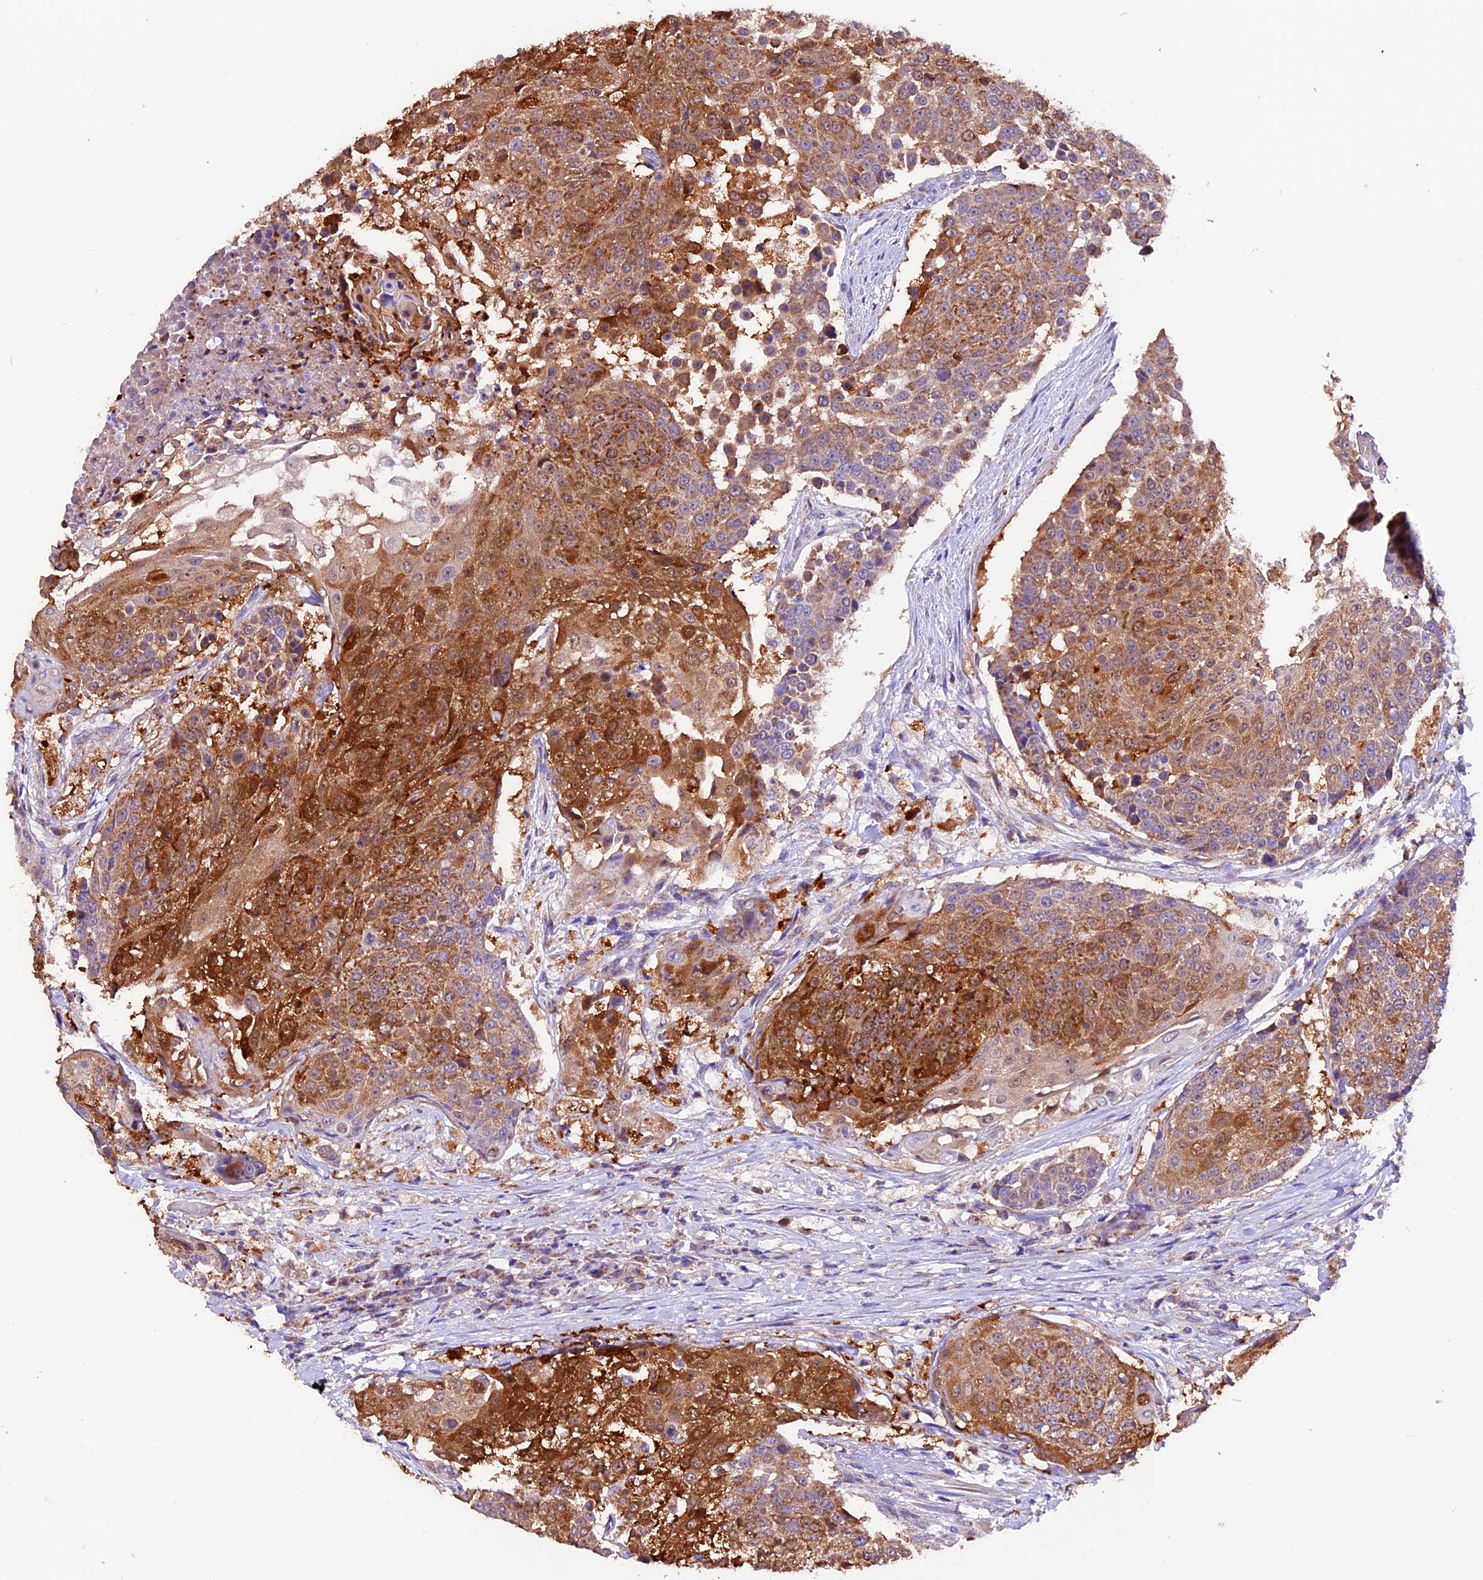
{"staining": {"intensity": "moderate", "quantity": "25%-75%", "location": "cytoplasmic/membranous"}, "tissue": "urothelial cancer", "cell_type": "Tumor cells", "image_type": "cancer", "snomed": [{"axis": "morphology", "description": "Urothelial carcinoma, High grade"}, {"axis": "topography", "description": "Urinary bladder"}], "caption": "High-grade urothelial carcinoma stained with a protein marker displays moderate staining in tumor cells.", "gene": "DDX28", "patient": {"sex": "female", "age": 63}}